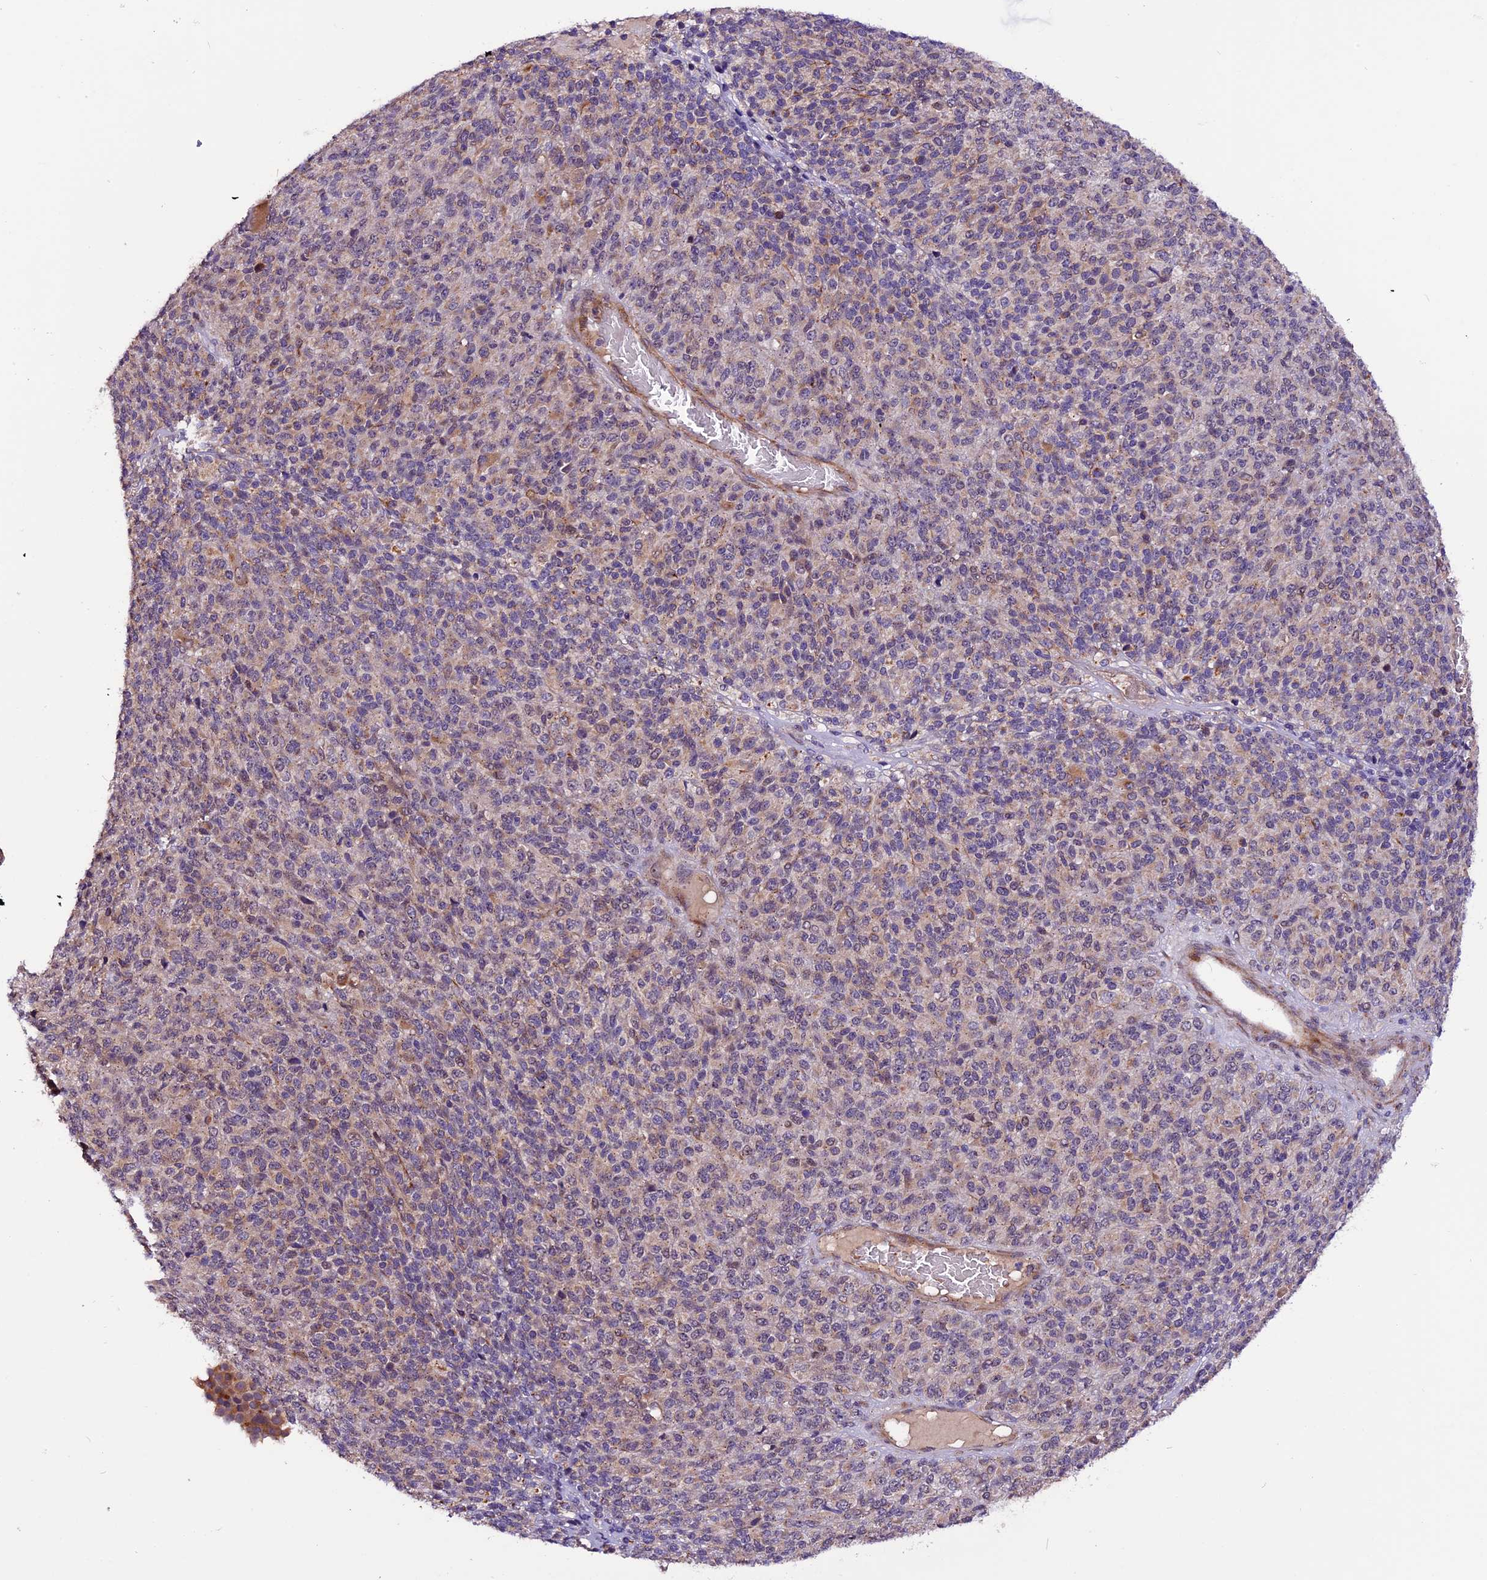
{"staining": {"intensity": "strong", "quantity": "25%-75%", "location": "cytoplasmic/membranous"}, "tissue": "melanoma", "cell_type": "Tumor cells", "image_type": "cancer", "snomed": [{"axis": "morphology", "description": "Malignant melanoma, Metastatic site"}, {"axis": "topography", "description": "Brain"}], "caption": "Protein staining reveals strong cytoplasmic/membranous positivity in about 25%-75% of tumor cells in malignant melanoma (metastatic site).", "gene": "RINL", "patient": {"sex": "female", "age": 56}}